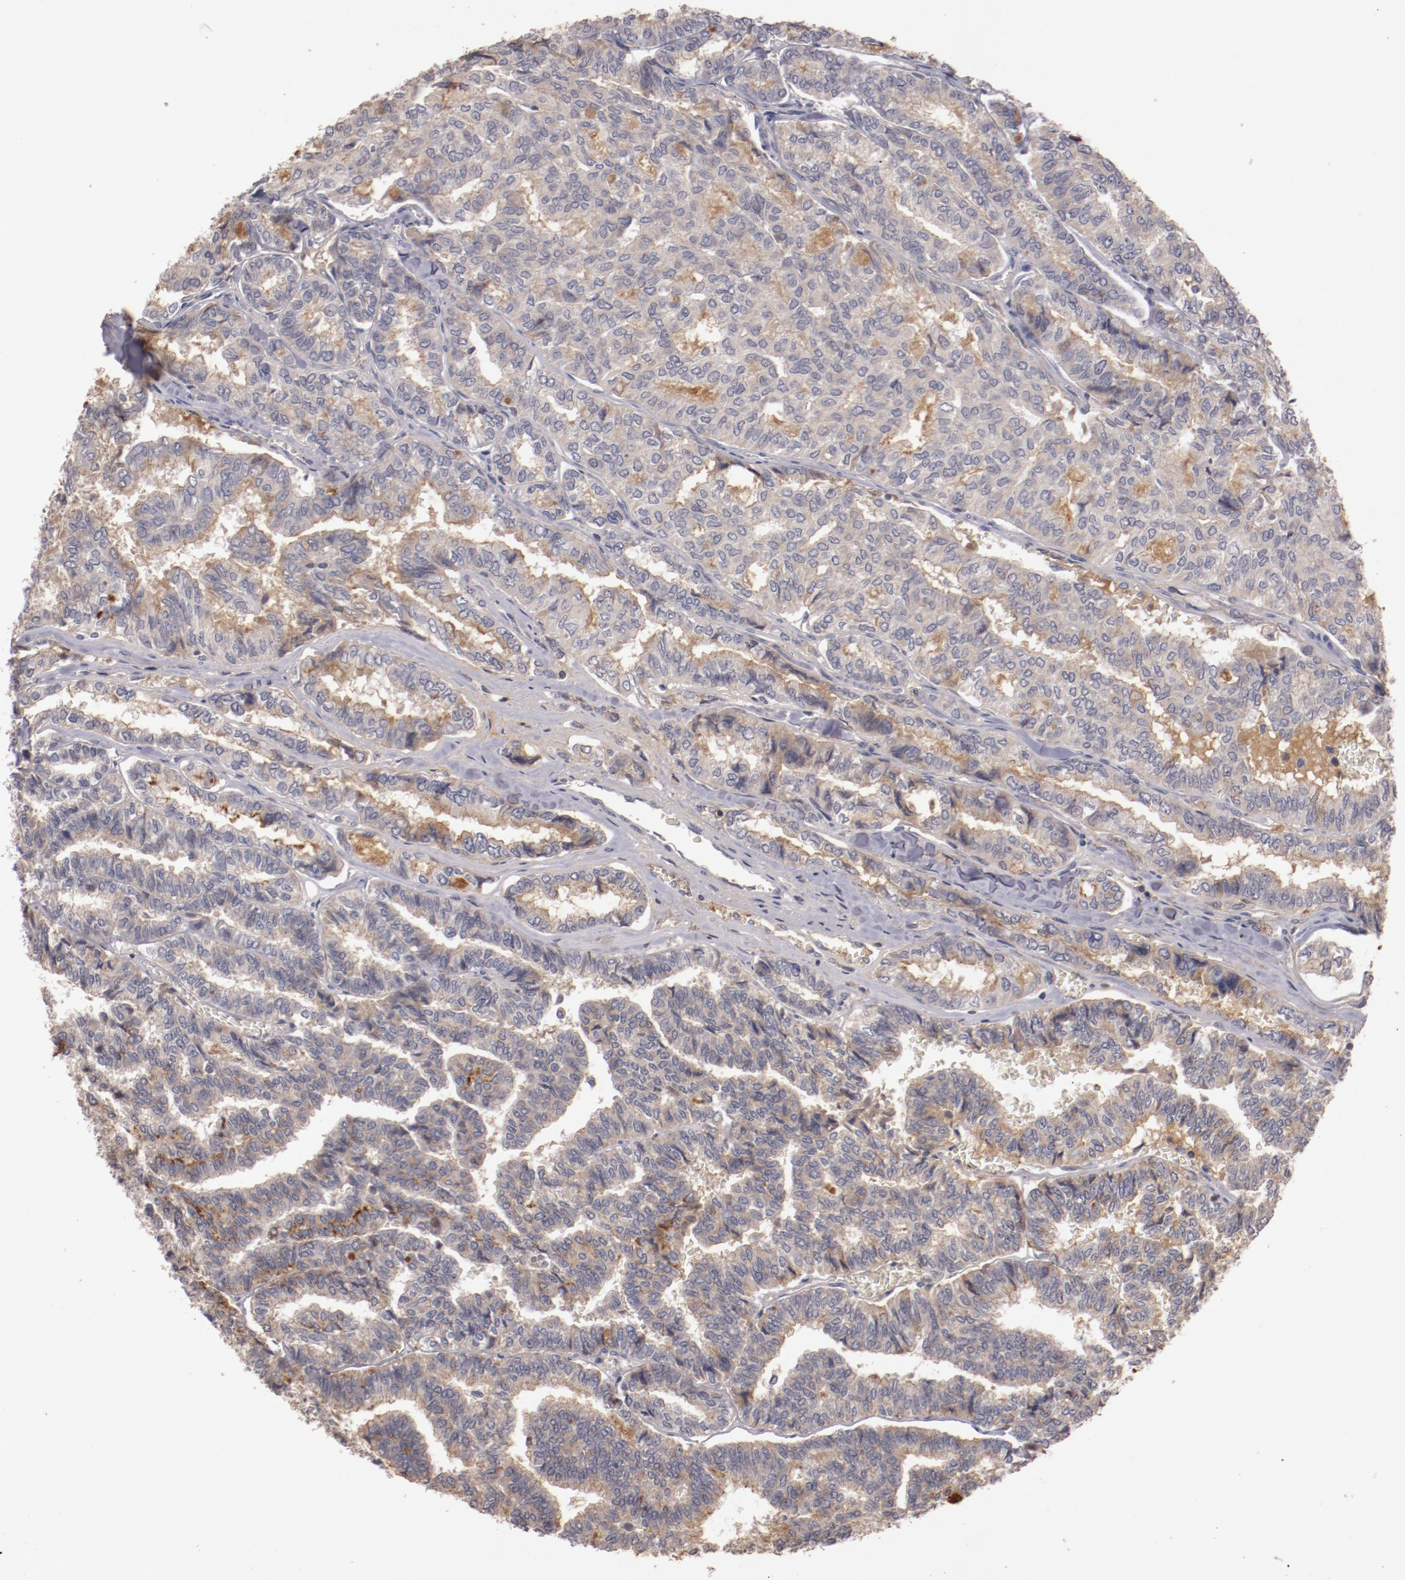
{"staining": {"intensity": "weak", "quantity": "25%-75%", "location": "cytoplasmic/membranous"}, "tissue": "thyroid cancer", "cell_type": "Tumor cells", "image_type": "cancer", "snomed": [{"axis": "morphology", "description": "Papillary adenocarcinoma, NOS"}, {"axis": "topography", "description": "Thyroid gland"}], "caption": "DAB immunohistochemical staining of thyroid papillary adenocarcinoma demonstrates weak cytoplasmic/membranous protein staining in approximately 25%-75% of tumor cells.", "gene": "MBL2", "patient": {"sex": "female", "age": 35}}